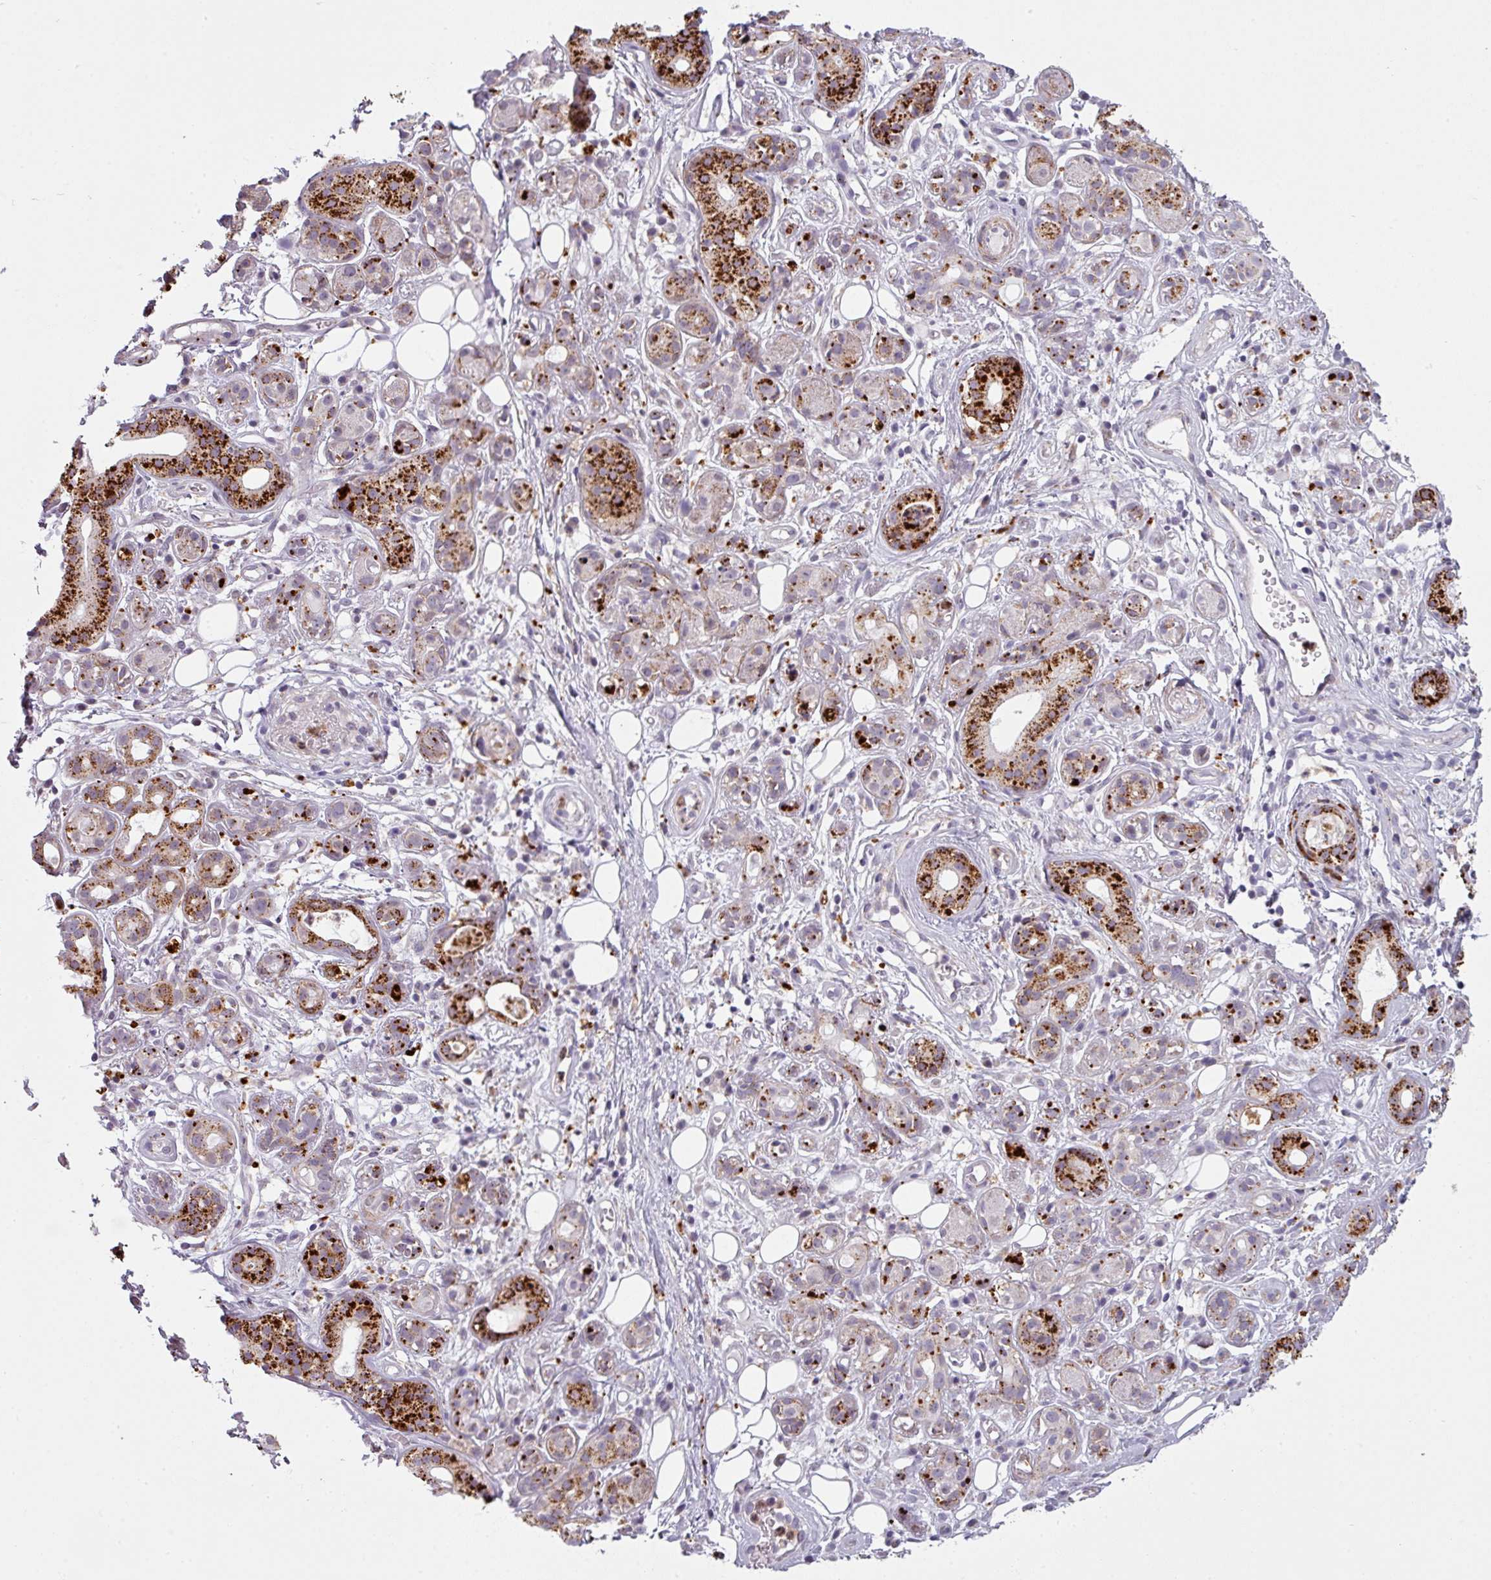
{"staining": {"intensity": "strong", "quantity": ">75%", "location": "cytoplasmic/membranous"}, "tissue": "salivary gland", "cell_type": "Glandular cells", "image_type": "normal", "snomed": [{"axis": "morphology", "description": "Normal tissue, NOS"}, {"axis": "topography", "description": "Salivary gland"}], "caption": "IHC (DAB (3,3'-diaminobenzidine)) staining of benign salivary gland demonstrates strong cytoplasmic/membranous protein positivity in approximately >75% of glandular cells. (DAB = brown stain, brightfield microscopy at high magnification).", "gene": "MAP7D2", "patient": {"sex": "male", "age": 54}}